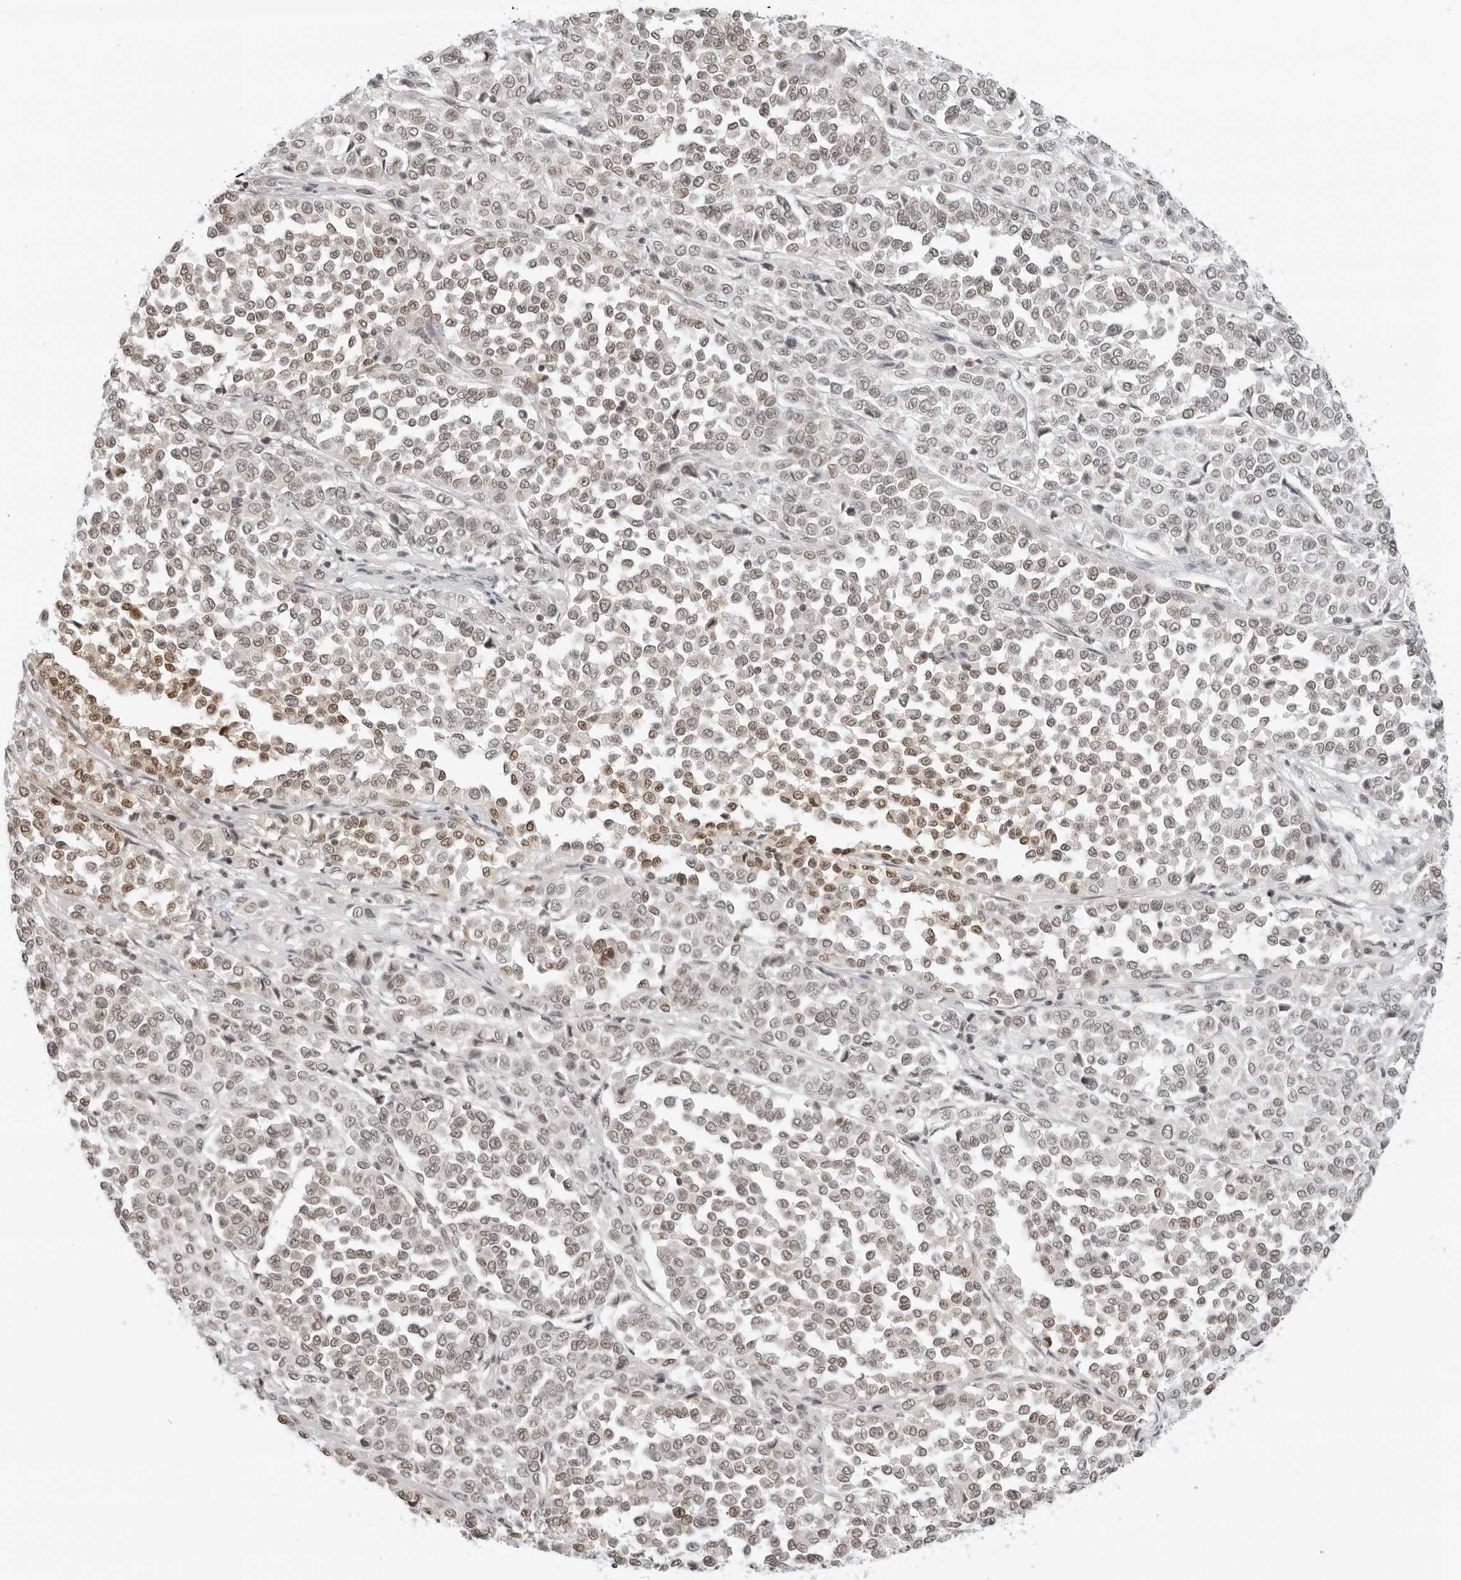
{"staining": {"intensity": "moderate", "quantity": "25%-75%", "location": "nuclear"}, "tissue": "melanoma", "cell_type": "Tumor cells", "image_type": "cancer", "snomed": [{"axis": "morphology", "description": "Malignant melanoma, Metastatic site"}, {"axis": "topography", "description": "Pancreas"}], "caption": "IHC of melanoma exhibits medium levels of moderate nuclear positivity in about 25%-75% of tumor cells.", "gene": "MSH6", "patient": {"sex": "female", "age": 30}}